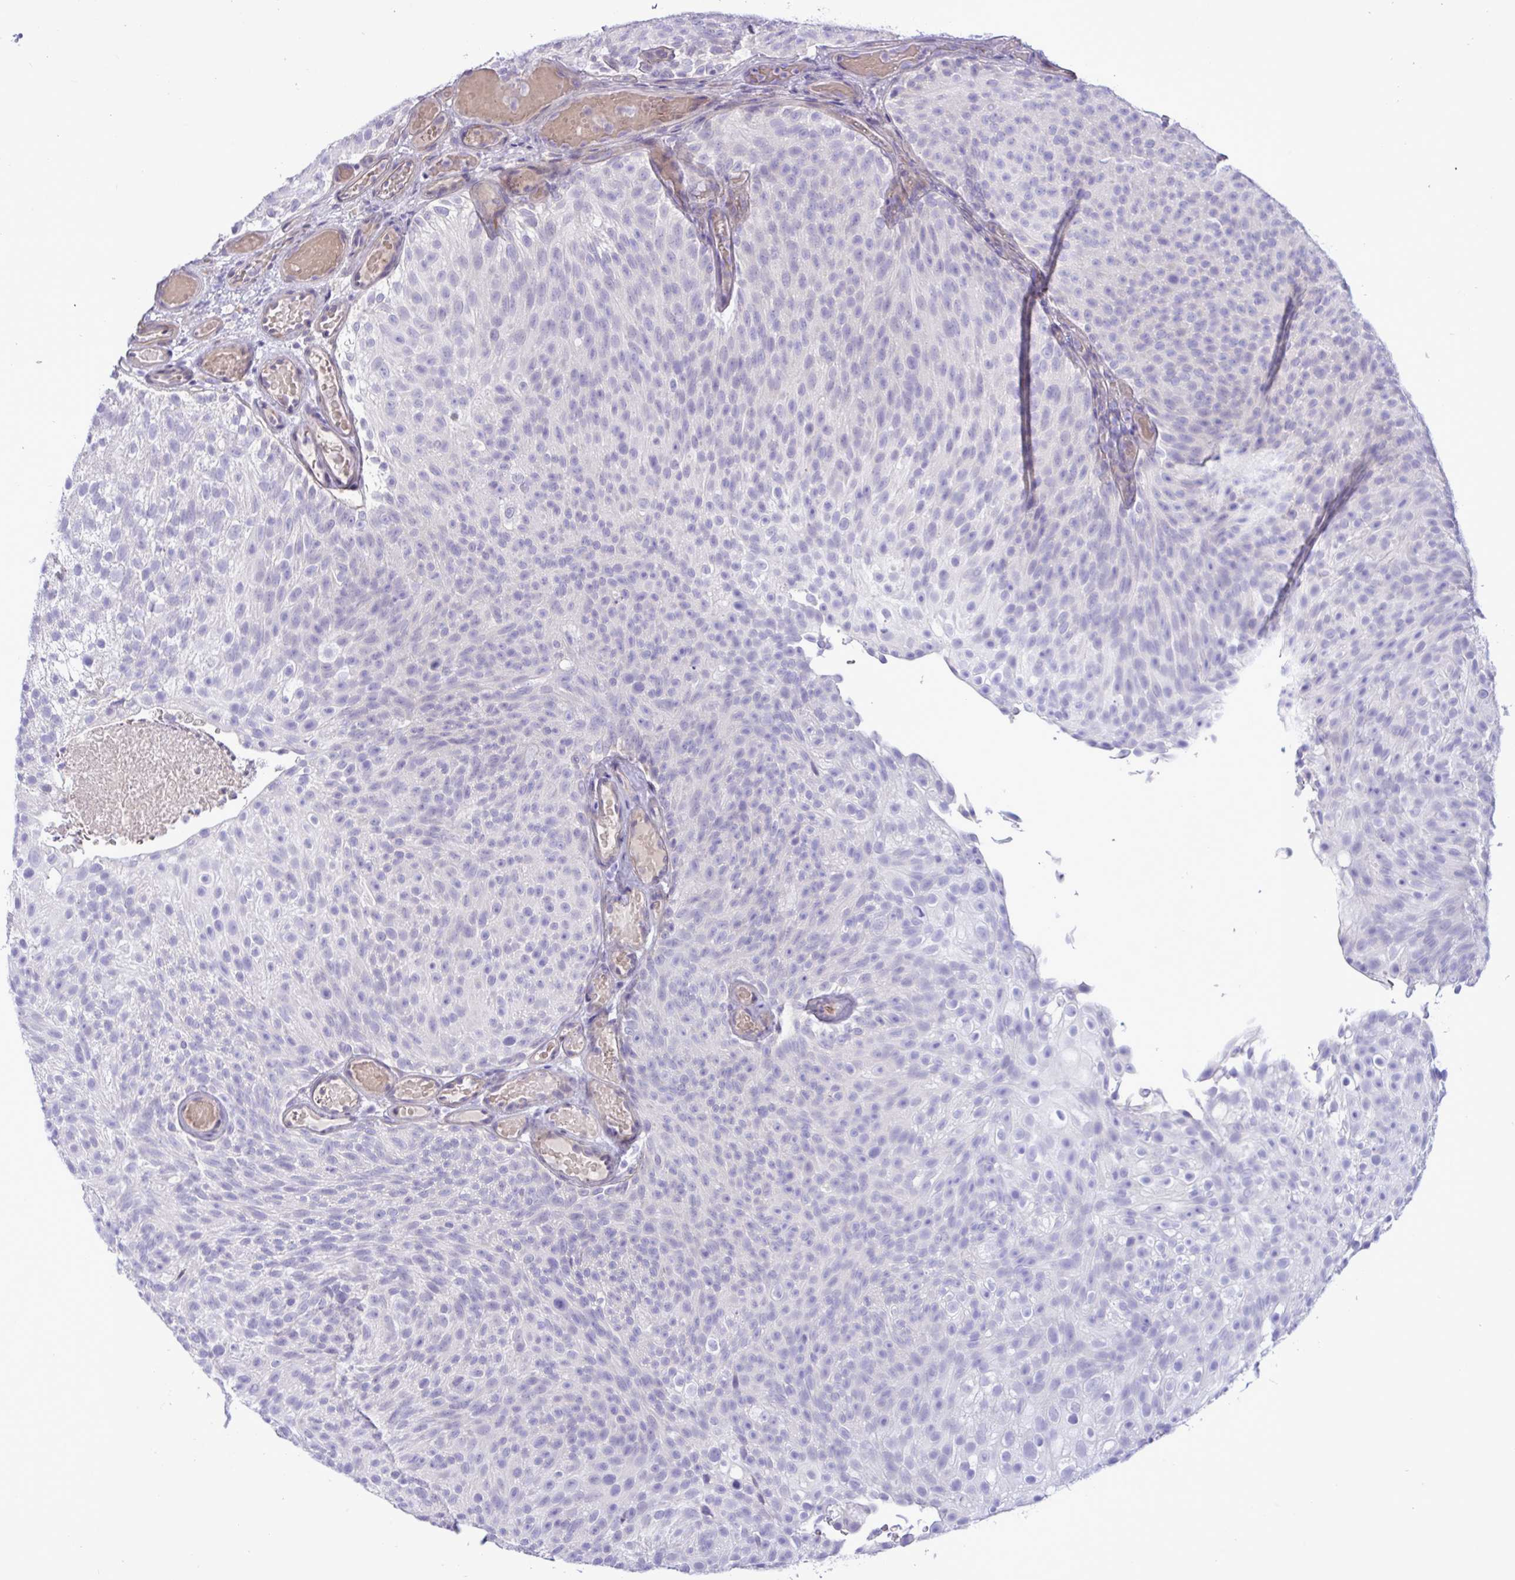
{"staining": {"intensity": "negative", "quantity": "none", "location": "none"}, "tissue": "urothelial cancer", "cell_type": "Tumor cells", "image_type": "cancer", "snomed": [{"axis": "morphology", "description": "Urothelial carcinoma, Low grade"}, {"axis": "topography", "description": "Urinary bladder"}], "caption": "Immunohistochemistry (IHC) of urothelial cancer displays no expression in tumor cells.", "gene": "FAM86B1", "patient": {"sex": "male", "age": 78}}